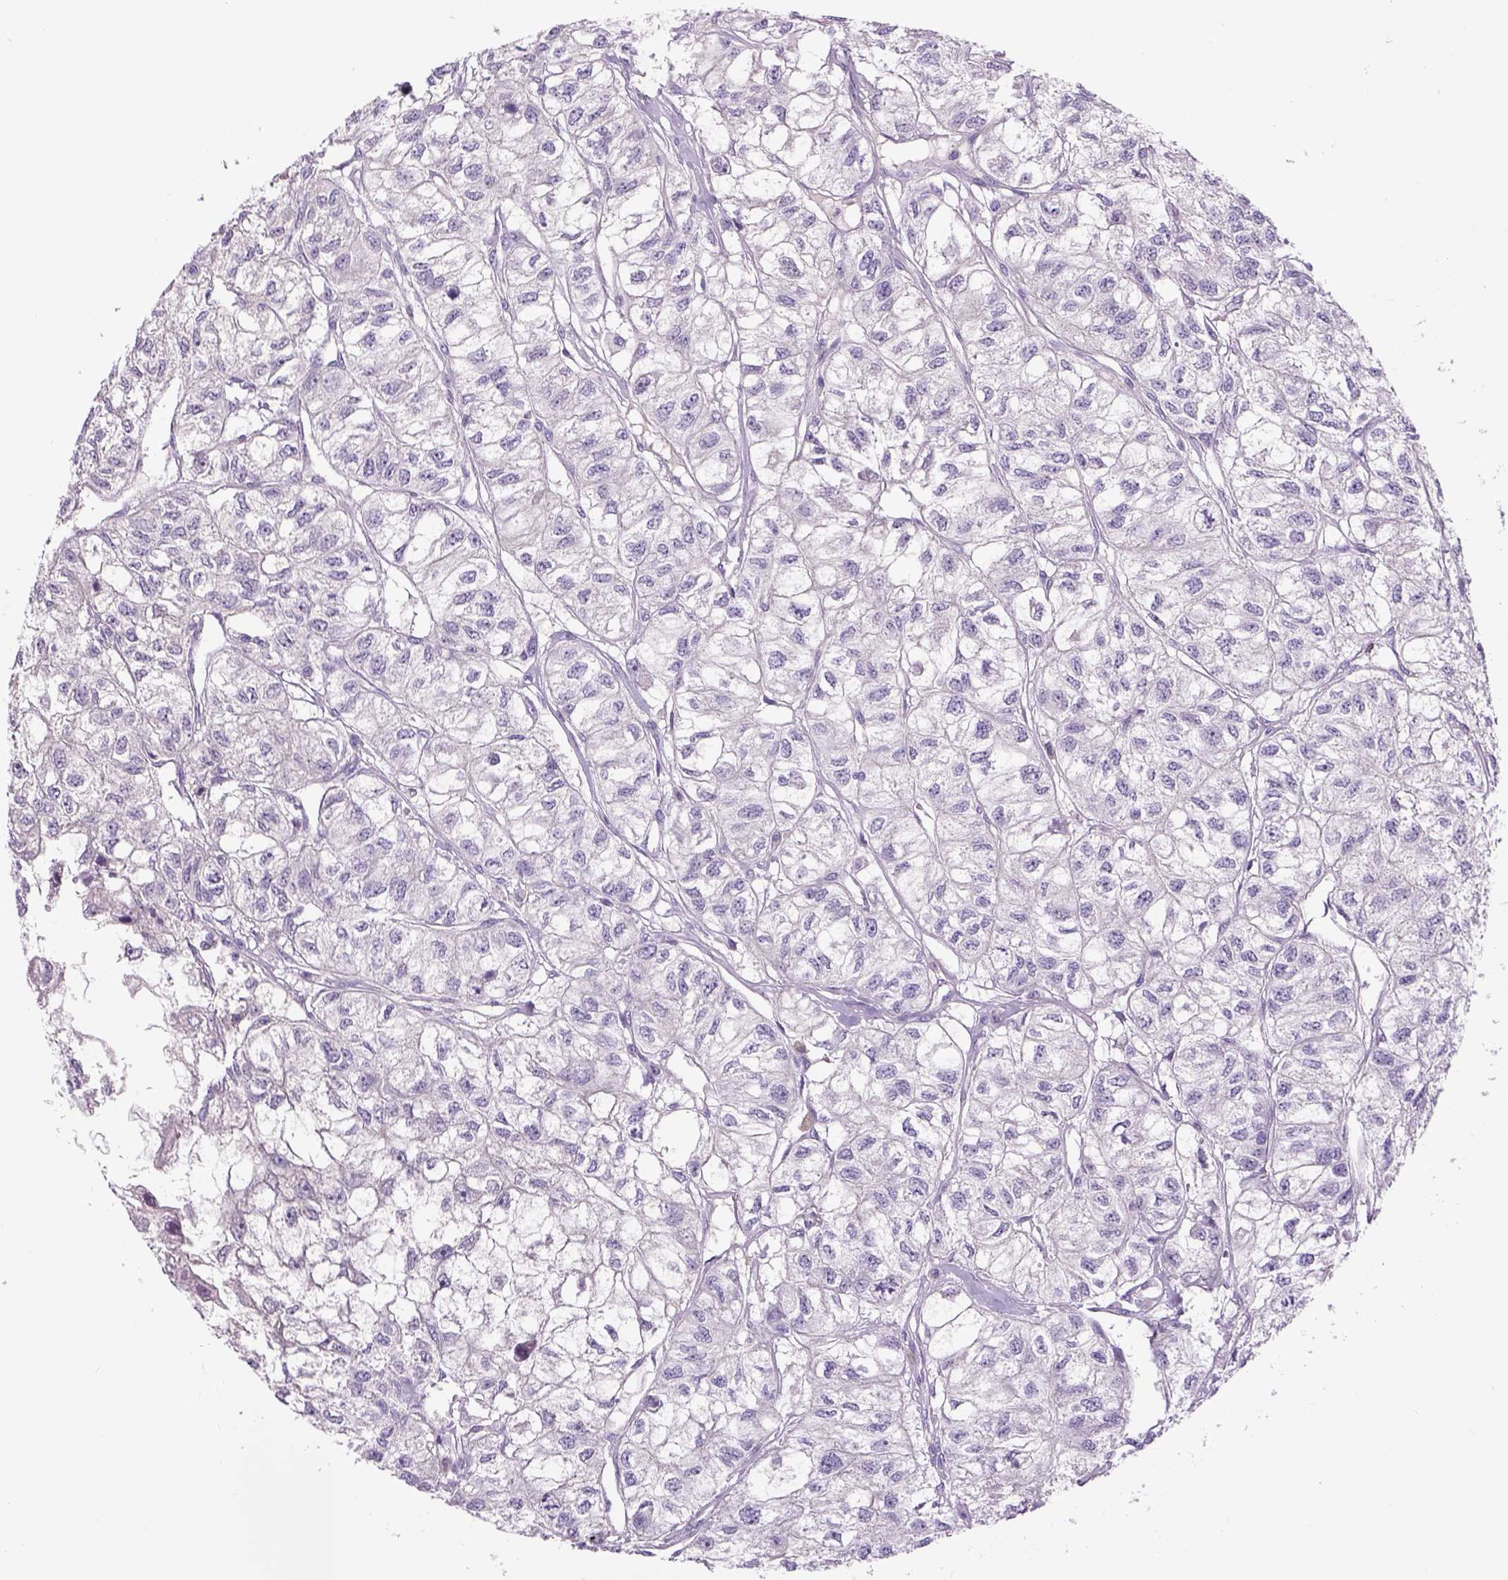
{"staining": {"intensity": "negative", "quantity": "none", "location": "none"}, "tissue": "renal cancer", "cell_type": "Tumor cells", "image_type": "cancer", "snomed": [{"axis": "morphology", "description": "Adenocarcinoma, NOS"}, {"axis": "topography", "description": "Kidney"}], "caption": "Tumor cells are negative for brown protein staining in renal cancer (adenocarcinoma).", "gene": "DBH", "patient": {"sex": "male", "age": 56}}